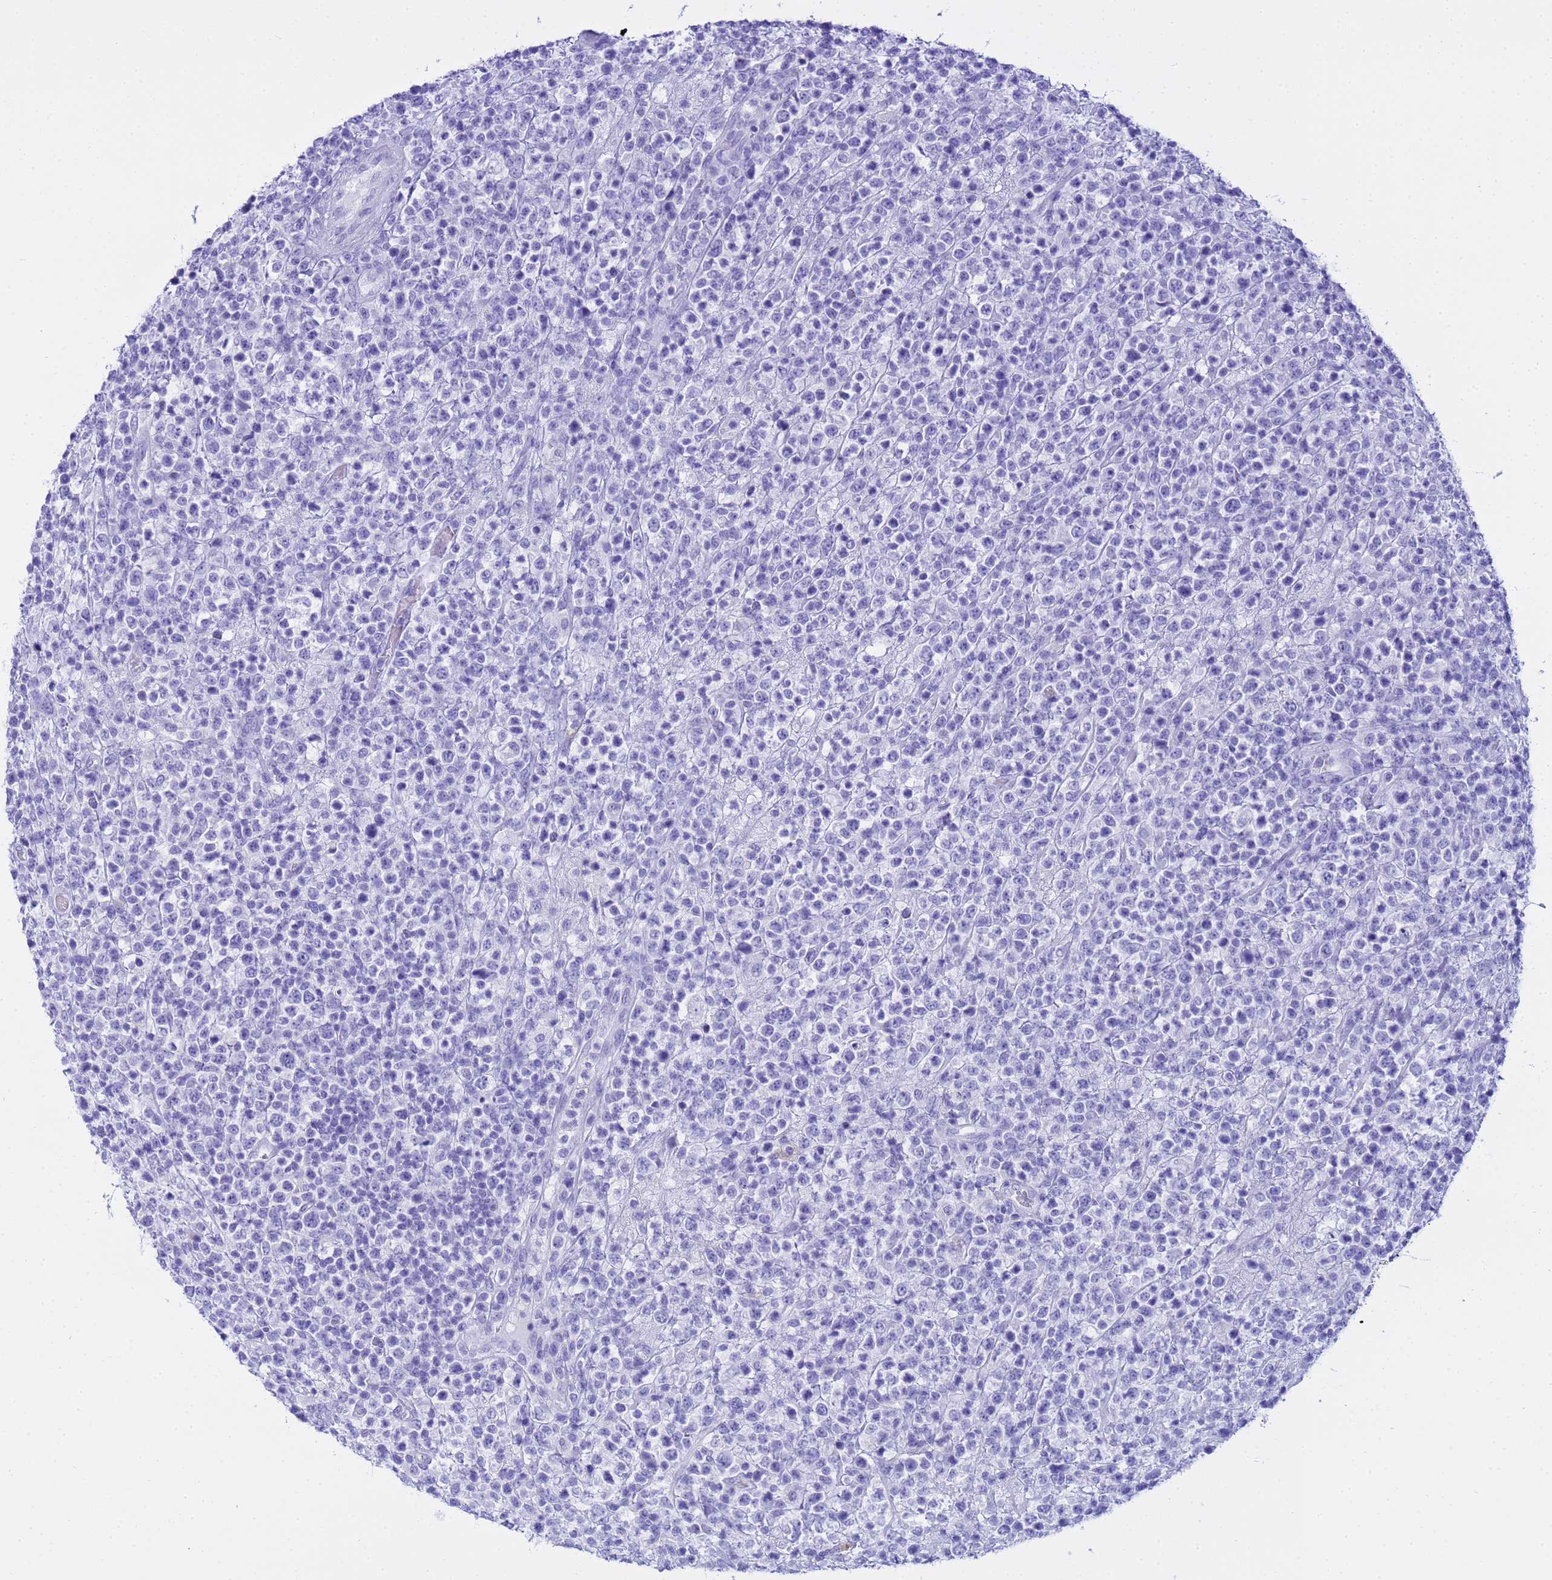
{"staining": {"intensity": "negative", "quantity": "none", "location": "none"}, "tissue": "lymphoma", "cell_type": "Tumor cells", "image_type": "cancer", "snomed": [{"axis": "morphology", "description": "Malignant lymphoma, non-Hodgkin's type, High grade"}, {"axis": "topography", "description": "Colon"}], "caption": "There is no significant positivity in tumor cells of lymphoma. (Stains: DAB immunohistochemistry (IHC) with hematoxylin counter stain, Microscopy: brightfield microscopy at high magnification).", "gene": "AQP12A", "patient": {"sex": "female", "age": 53}}